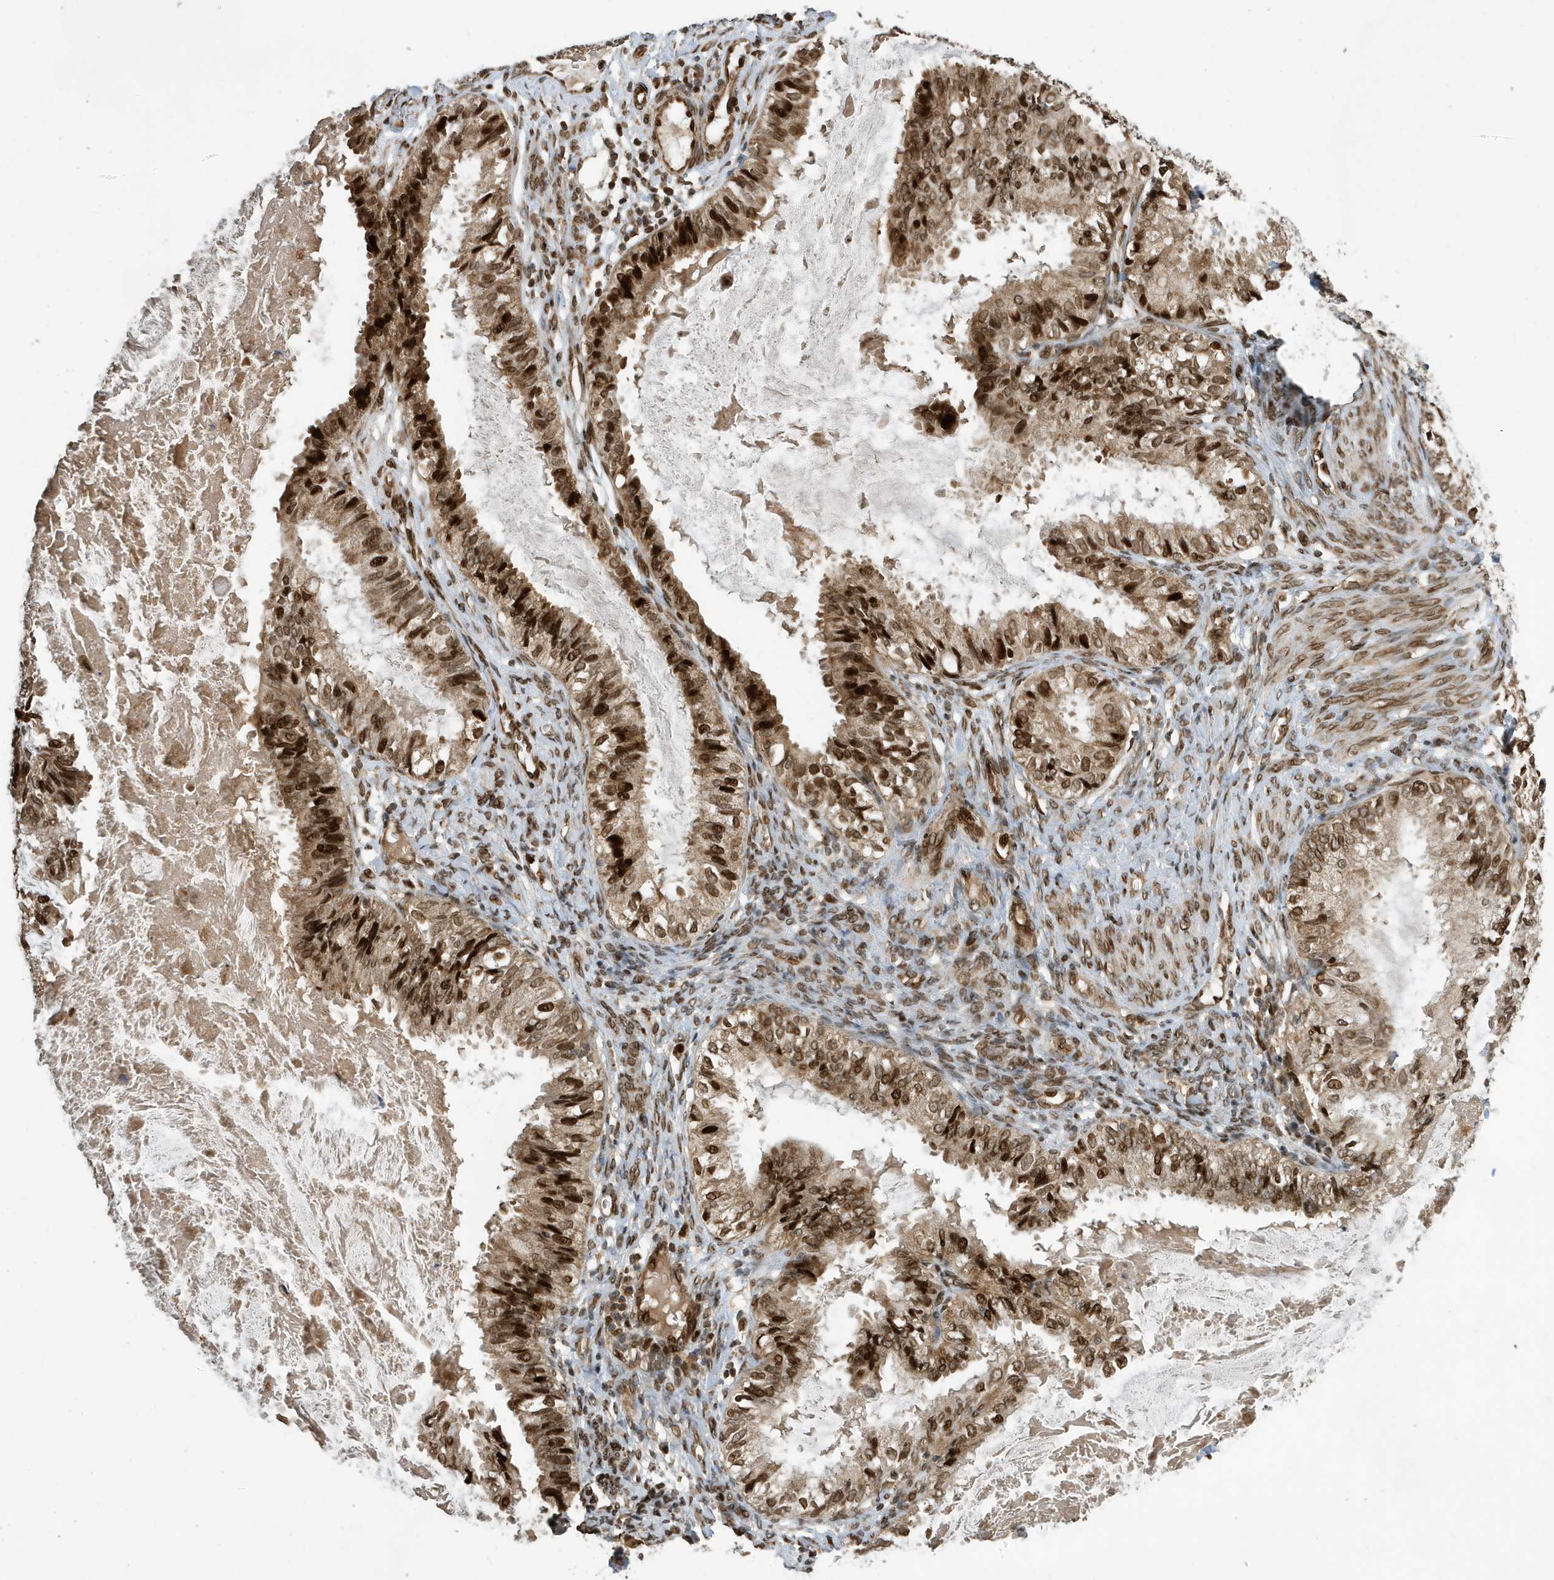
{"staining": {"intensity": "strong", "quantity": ">75%", "location": "nuclear"}, "tissue": "cervical cancer", "cell_type": "Tumor cells", "image_type": "cancer", "snomed": [{"axis": "morphology", "description": "Normal tissue, NOS"}, {"axis": "morphology", "description": "Adenocarcinoma, NOS"}, {"axis": "topography", "description": "Cervix"}, {"axis": "topography", "description": "Endometrium"}], "caption": "Cervical cancer (adenocarcinoma) stained with immunohistochemistry (IHC) exhibits strong nuclear expression in about >75% of tumor cells.", "gene": "DUSP18", "patient": {"sex": "female", "age": 86}}